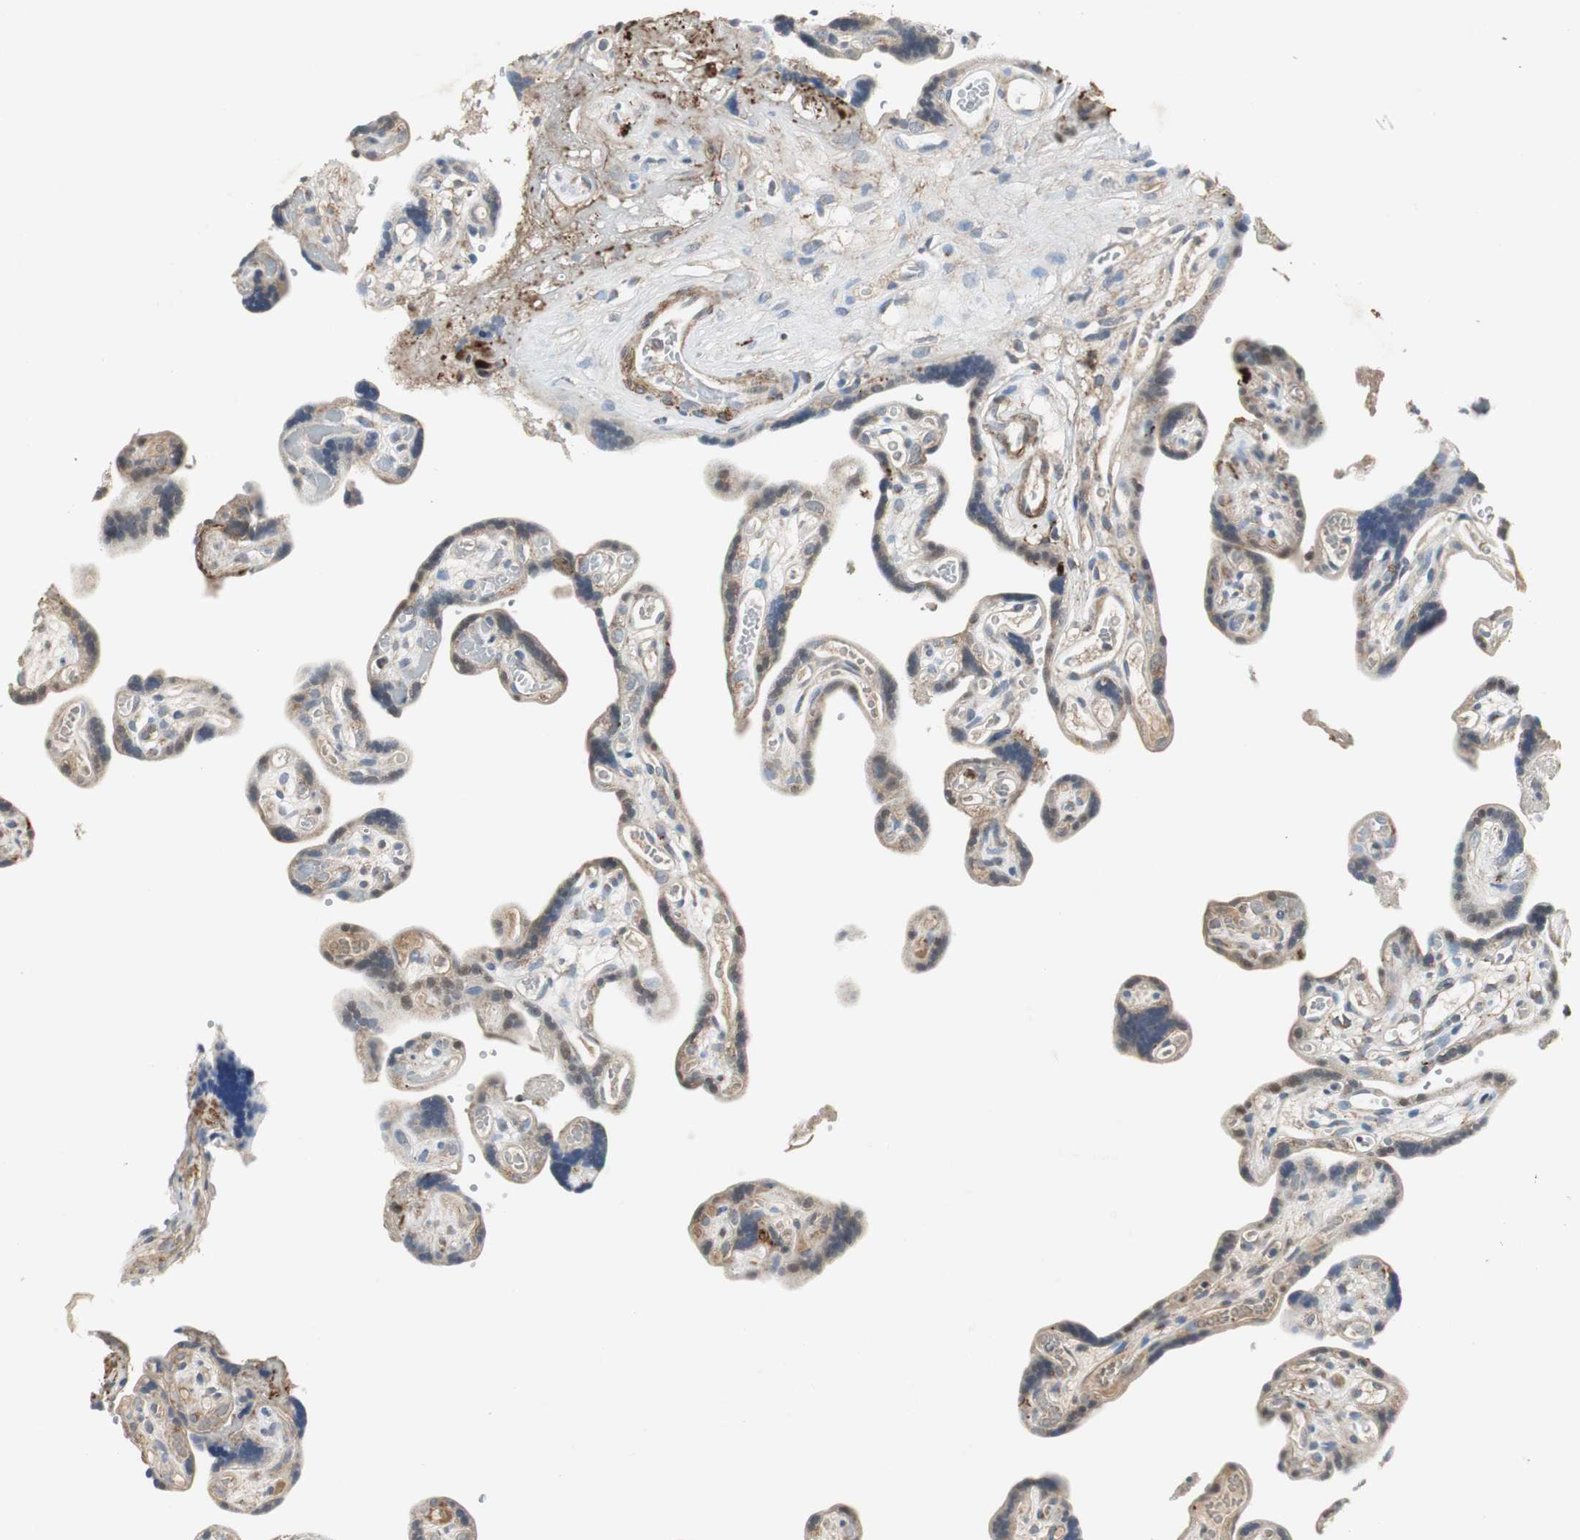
{"staining": {"intensity": "moderate", "quantity": "25%-75%", "location": "cytoplasmic/membranous"}, "tissue": "placenta", "cell_type": "Decidual cells", "image_type": "normal", "snomed": [{"axis": "morphology", "description": "Normal tissue, NOS"}, {"axis": "topography", "description": "Placenta"}], "caption": "Placenta stained with a brown dye exhibits moderate cytoplasmic/membranous positive expression in approximately 25%-75% of decidual cells.", "gene": "JTB", "patient": {"sex": "female", "age": 30}}